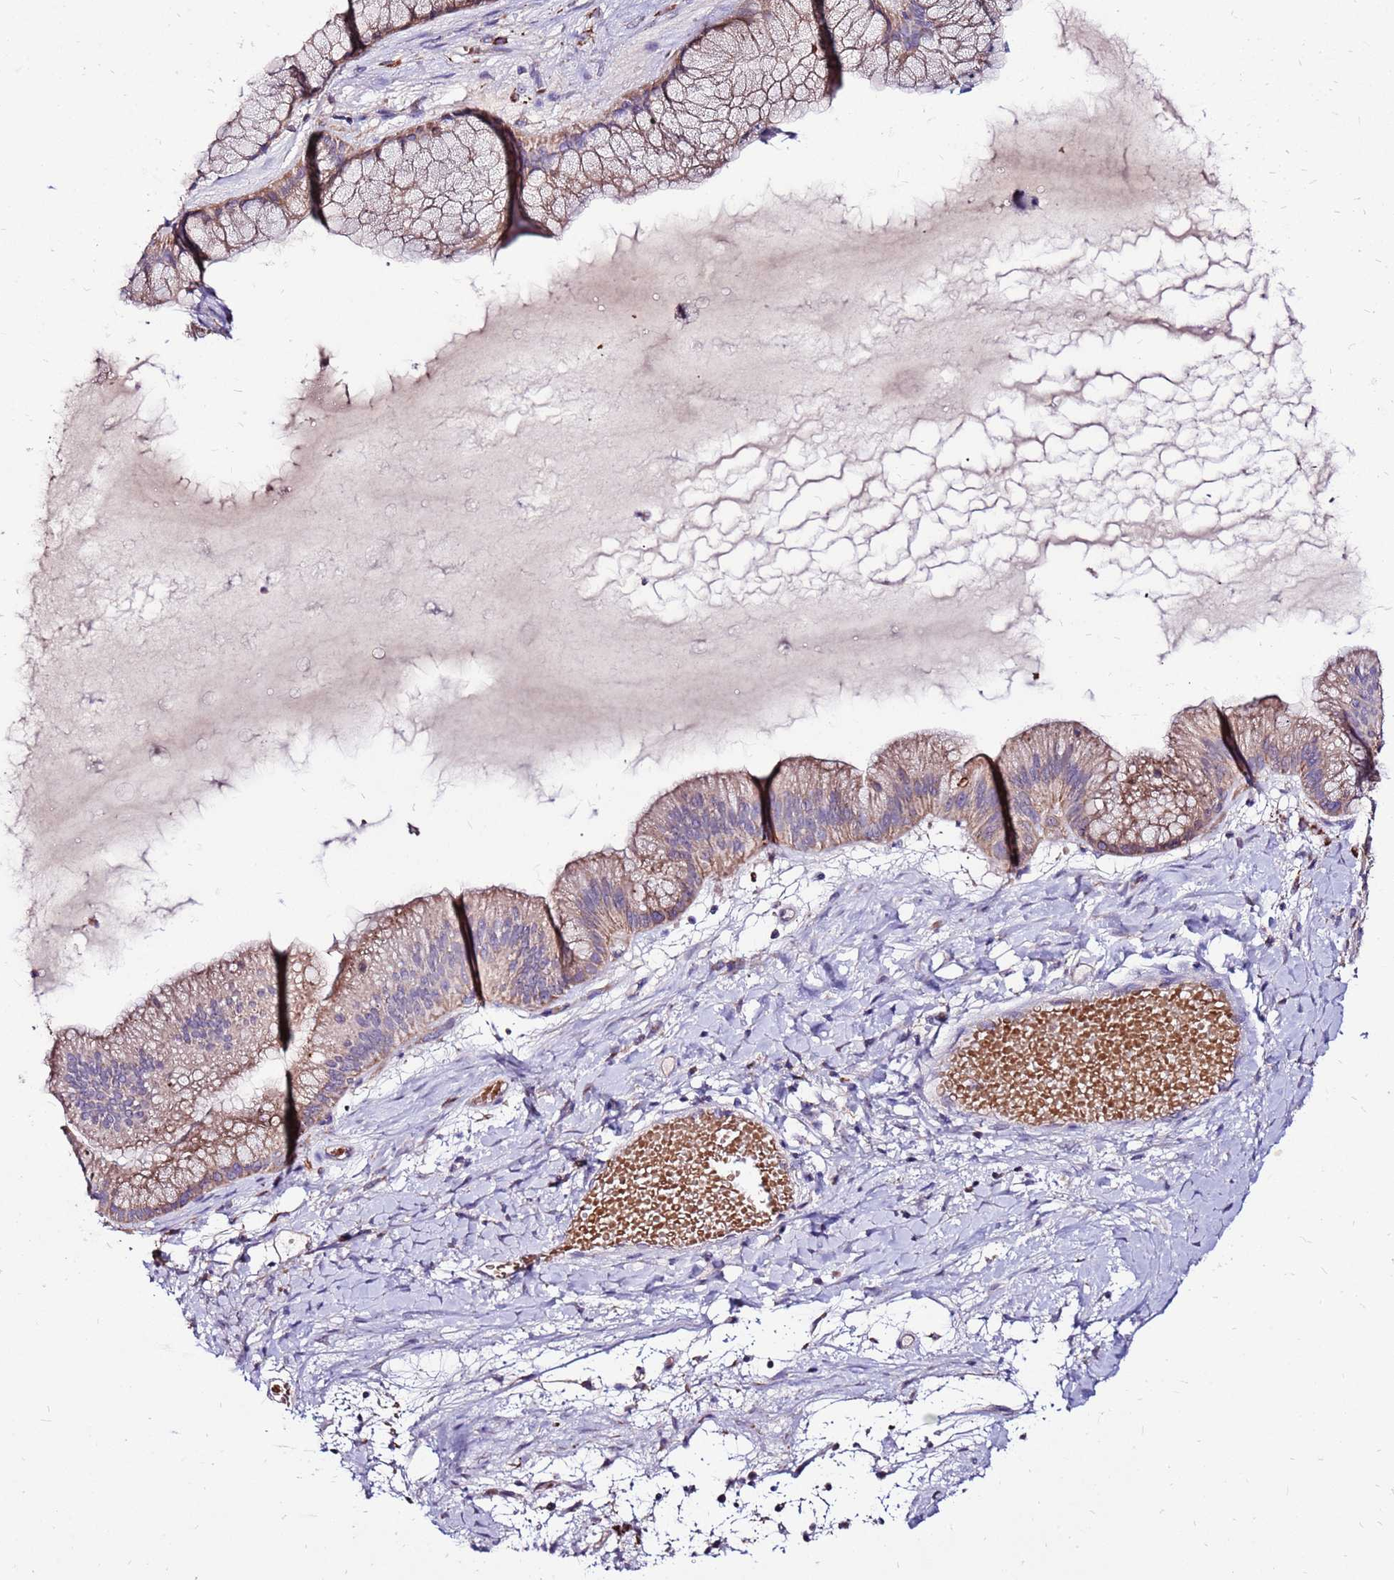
{"staining": {"intensity": "moderate", "quantity": "25%-75%", "location": "cytoplasmic/membranous"}, "tissue": "ovarian cancer", "cell_type": "Tumor cells", "image_type": "cancer", "snomed": [{"axis": "morphology", "description": "Cystadenocarcinoma, mucinous, NOS"}, {"axis": "topography", "description": "Ovary"}], "caption": "Immunohistochemical staining of ovarian cancer shows moderate cytoplasmic/membranous protein staining in about 25%-75% of tumor cells. The staining was performed using DAB (3,3'-diaminobenzidine), with brown indicating positive protein expression. Nuclei are stained blue with hematoxylin.", "gene": "SPSB3", "patient": {"sex": "female", "age": 61}}